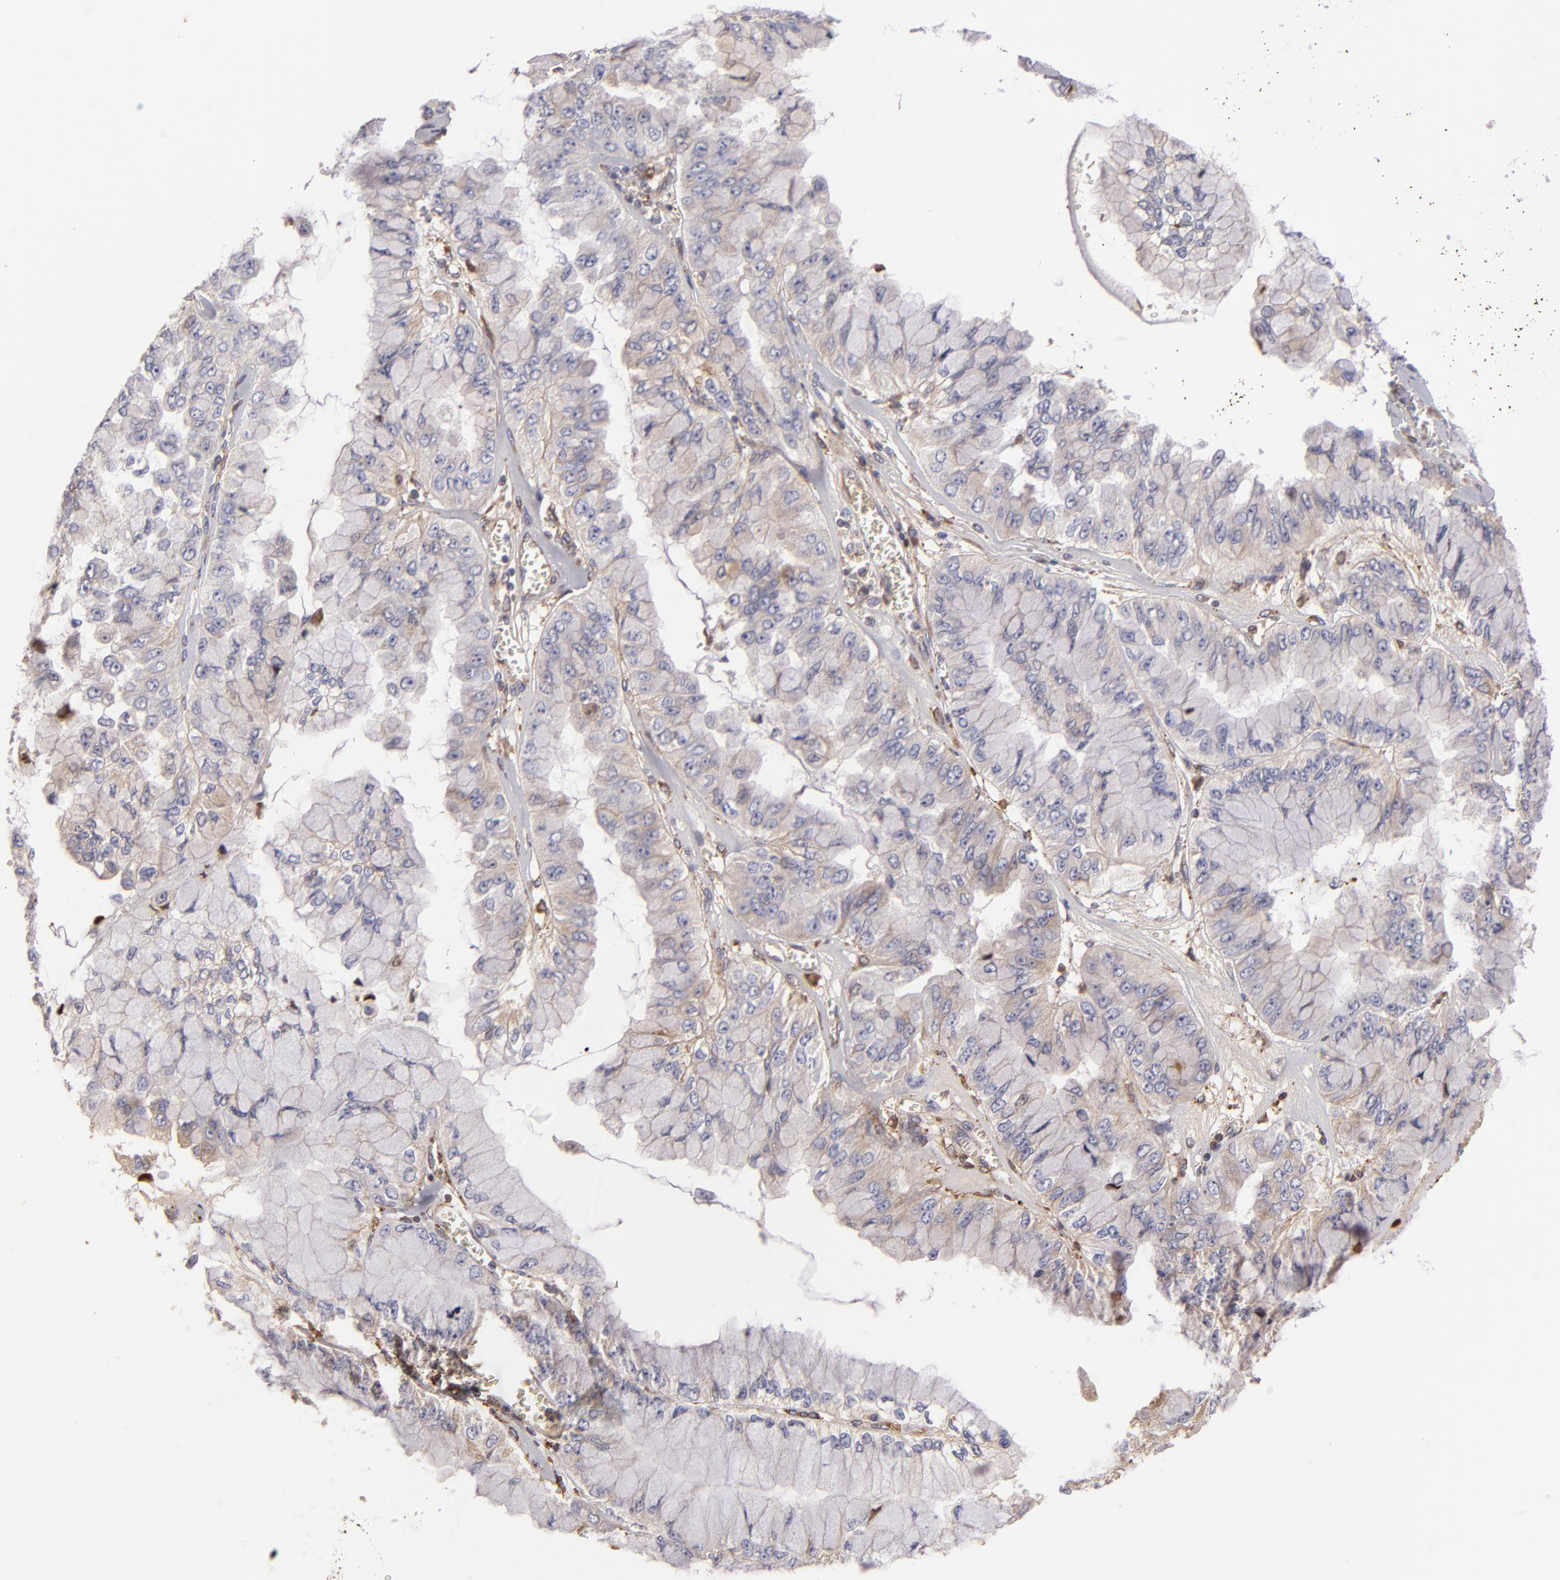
{"staining": {"intensity": "weak", "quantity": "<25%", "location": "cytoplasmic/membranous"}, "tissue": "liver cancer", "cell_type": "Tumor cells", "image_type": "cancer", "snomed": [{"axis": "morphology", "description": "Cholangiocarcinoma"}, {"axis": "topography", "description": "Liver"}], "caption": "High magnification brightfield microscopy of liver cancer (cholangiocarcinoma) stained with DAB (3,3'-diaminobenzidine) (brown) and counterstained with hematoxylin (blue): tumor cells show no significant expression.", "gene": "CFB", "patient": {"sex": "female", "age": 79}}